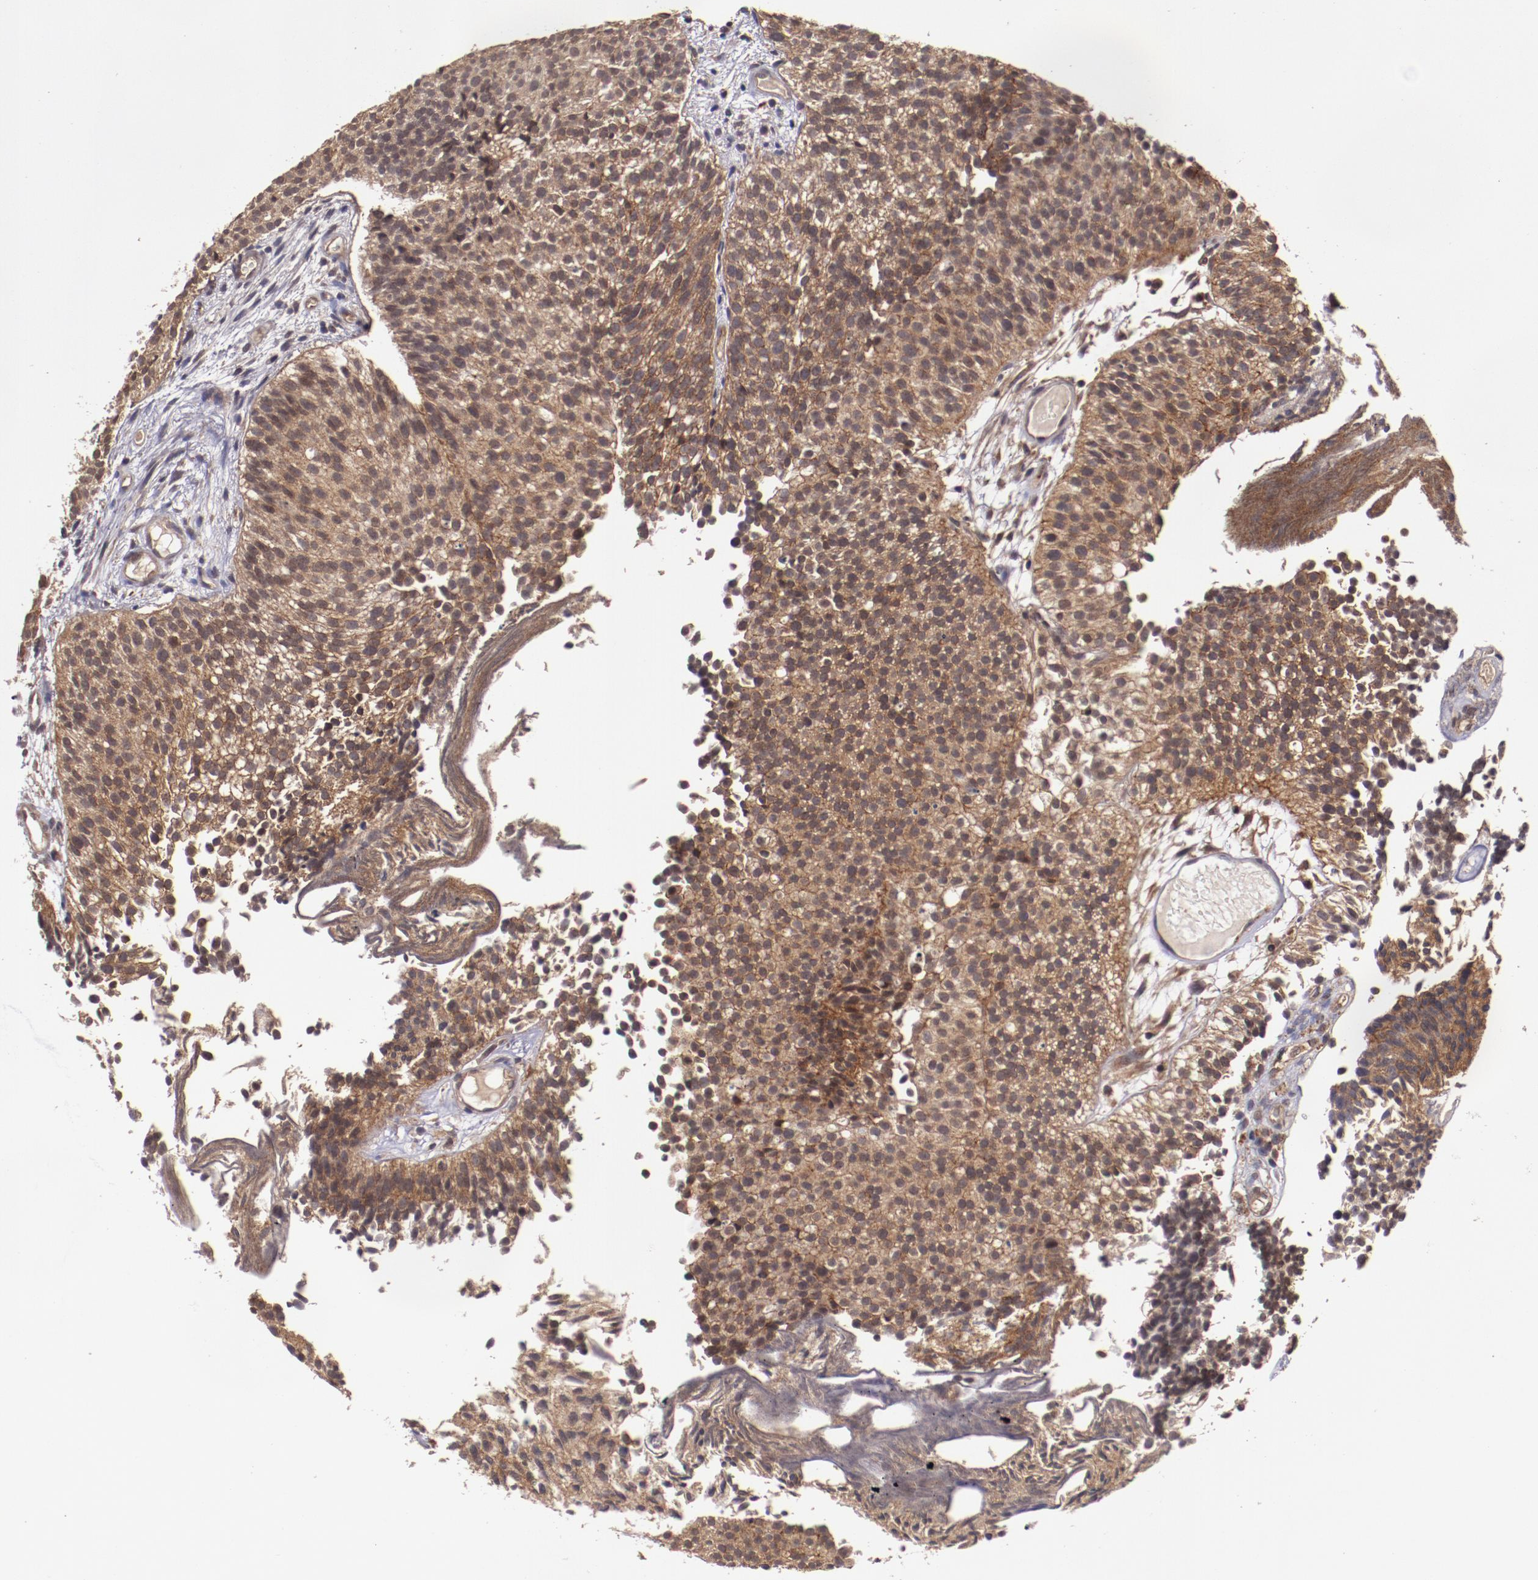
{"staining": {"intensity": "moderate", "quantity": ">75%", "location": "cytoplasmic/membranous"}, "tissue": "urothelial cancer", "cell_type": "Tumor cells", "image_type": "cancer", "snomed": [{"axis": "morphology", "description": "Urothelial carcinoma, Low grade"}, {"axis": "topography", "description": "Urinary bladder"}], "caption": "IHC (DAB) staining of low-grade urothelial carcinoma displays moderate cytoplasmic/membranous protein positivity in approximately >75% of tumor cells. Immunohistochemistry (ihc) stains the protein of interest in brown and the nuclei are stained blue.", "gene": "FTSJ1", "patient": {"sex": "male", "age": 84}}